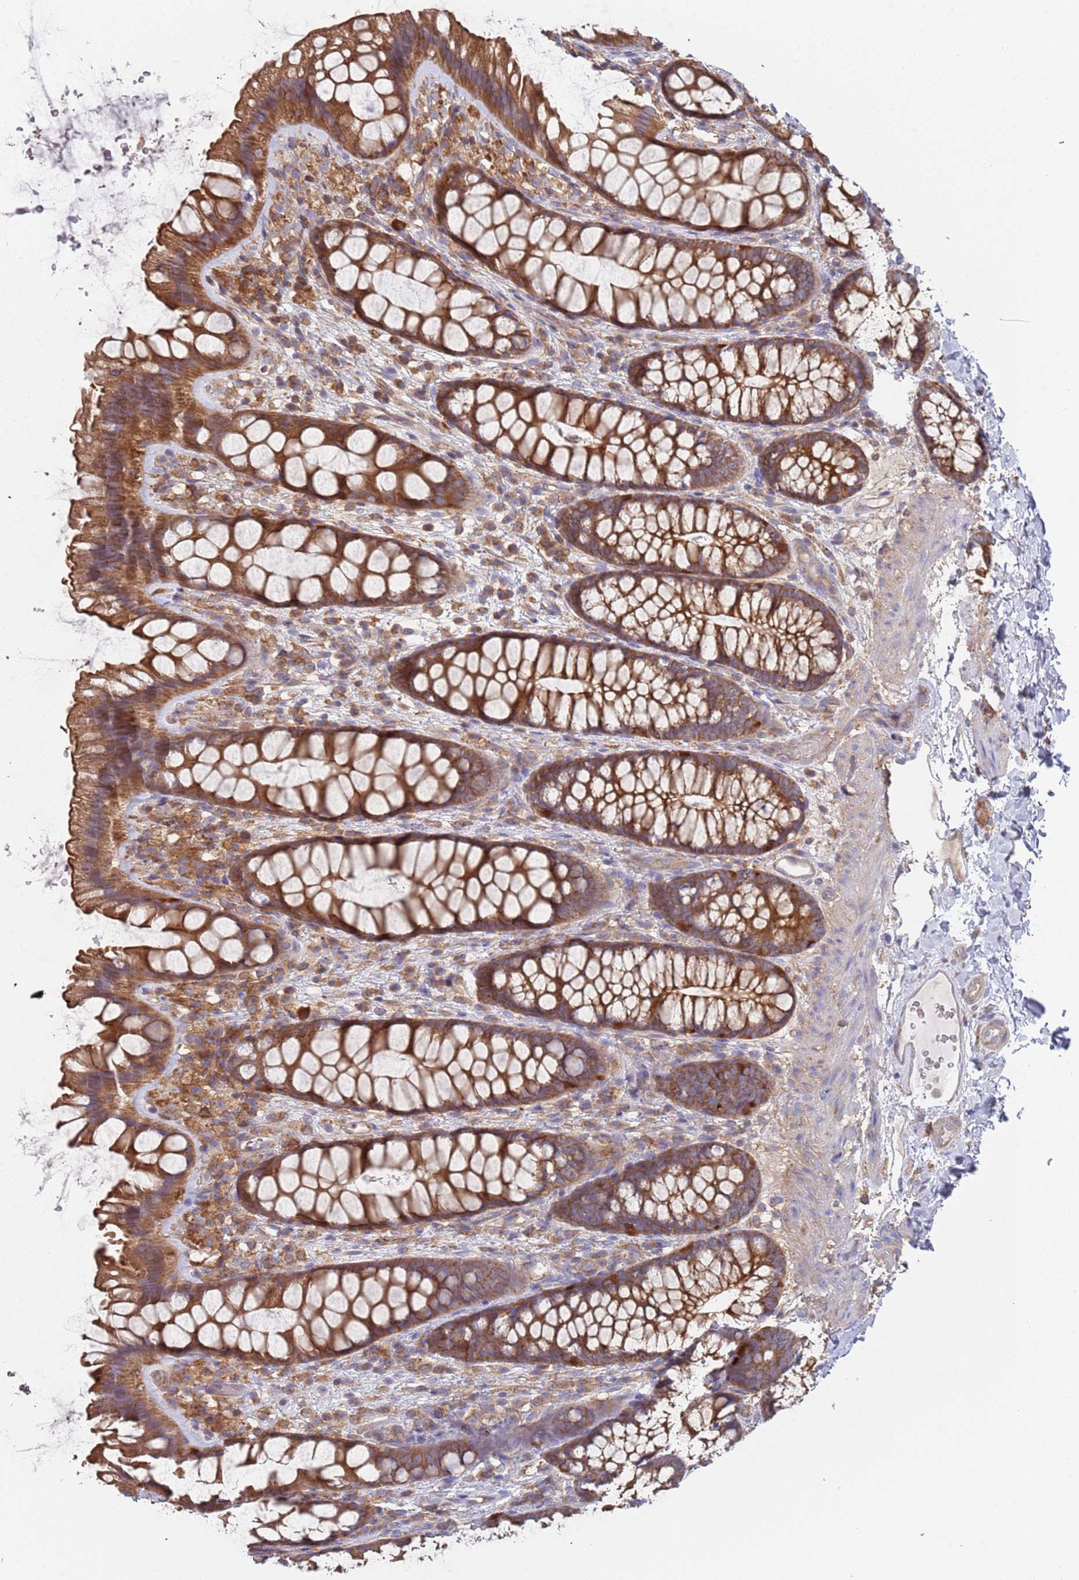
{"staining": {"intensity": "negative", "quantity": "none", "location": "none"}, "tissue": "colon", "cell_type": "Endothelial cells", "image_type": "normal", "snomed": [{"axis": "morphology", "description": "Normal tissue, NOS"}, {"axis": "topography", "description": "Colon"}], "caption": "This image is of normal colon stained with IHC to label a protein in brown with the nuclei are counter-stained blue. There is no positivity in endothelial cells.", "gene": "GDI1", "patient": {"sex": "male", "age": 46}}